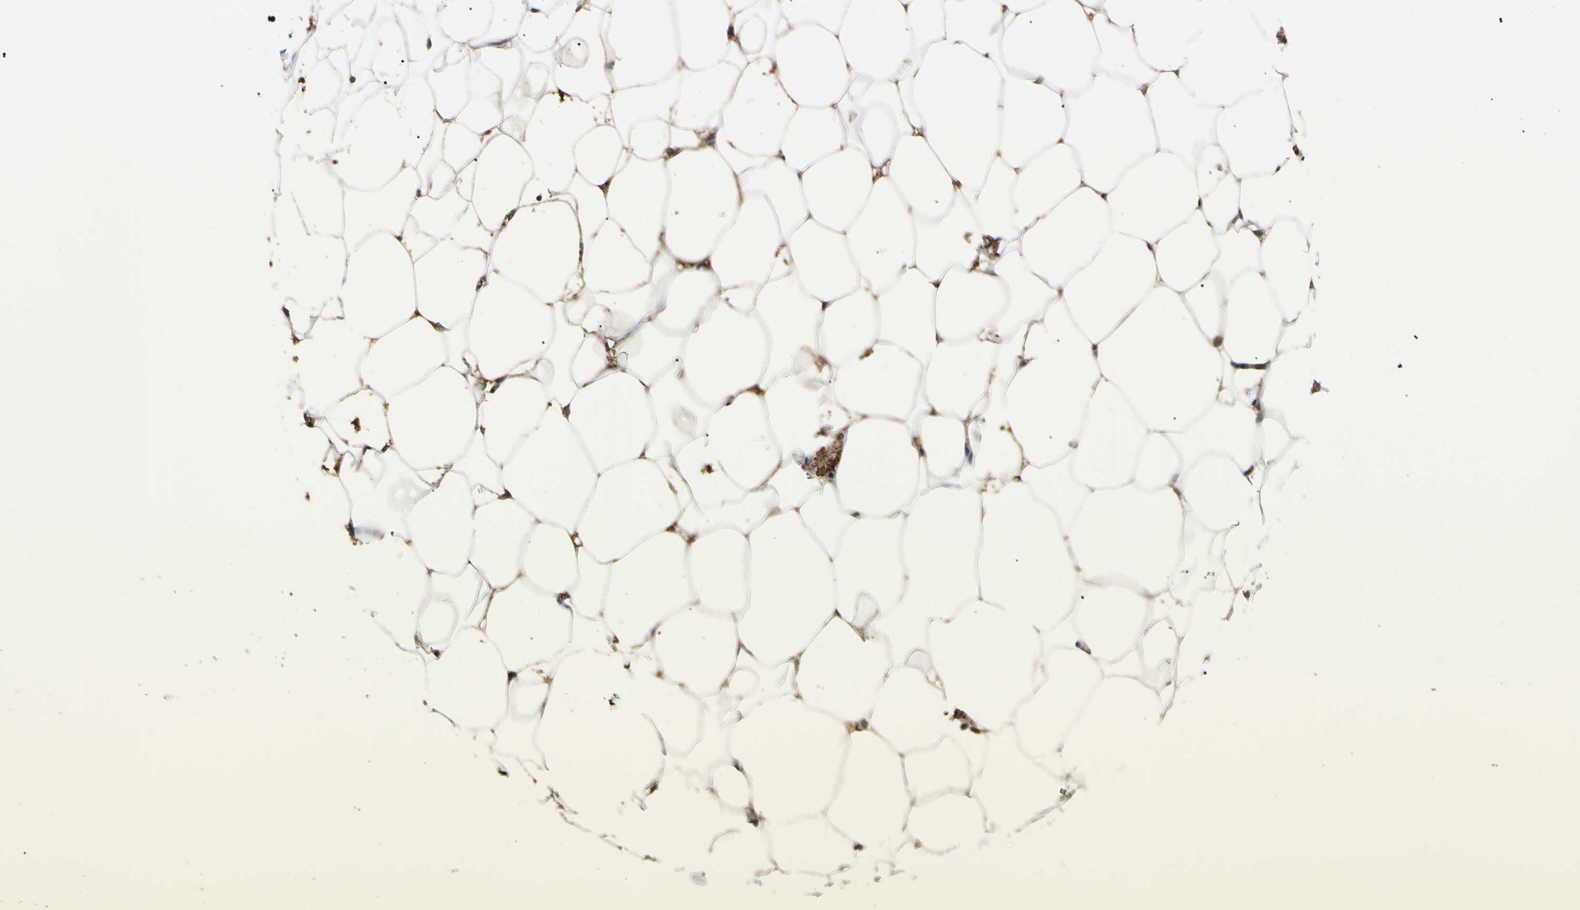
{"staining": {"intensity": "moderate", "quantity": "25%-75%", "location": "cytoplasmic/membranous"}, "tissue": "adipose tissue", "cell_type": "Adipocytes", "image_type": "normal", "snomed": [{"axis": "morphology", "description": "Normal tissue, NOS"}, {"axis": "topography", "description": "Breast"}, {"axis": "topography", "description": "Adipose tissue"}], "caption": "Protein analysis of unremarkable adipose tissue displays moderate cytoplasmic/membranous positivity in approximately 25%-75% of adipocytes.", "gene": "THAP12", "patient": {"sex": "female", "age": 25}}